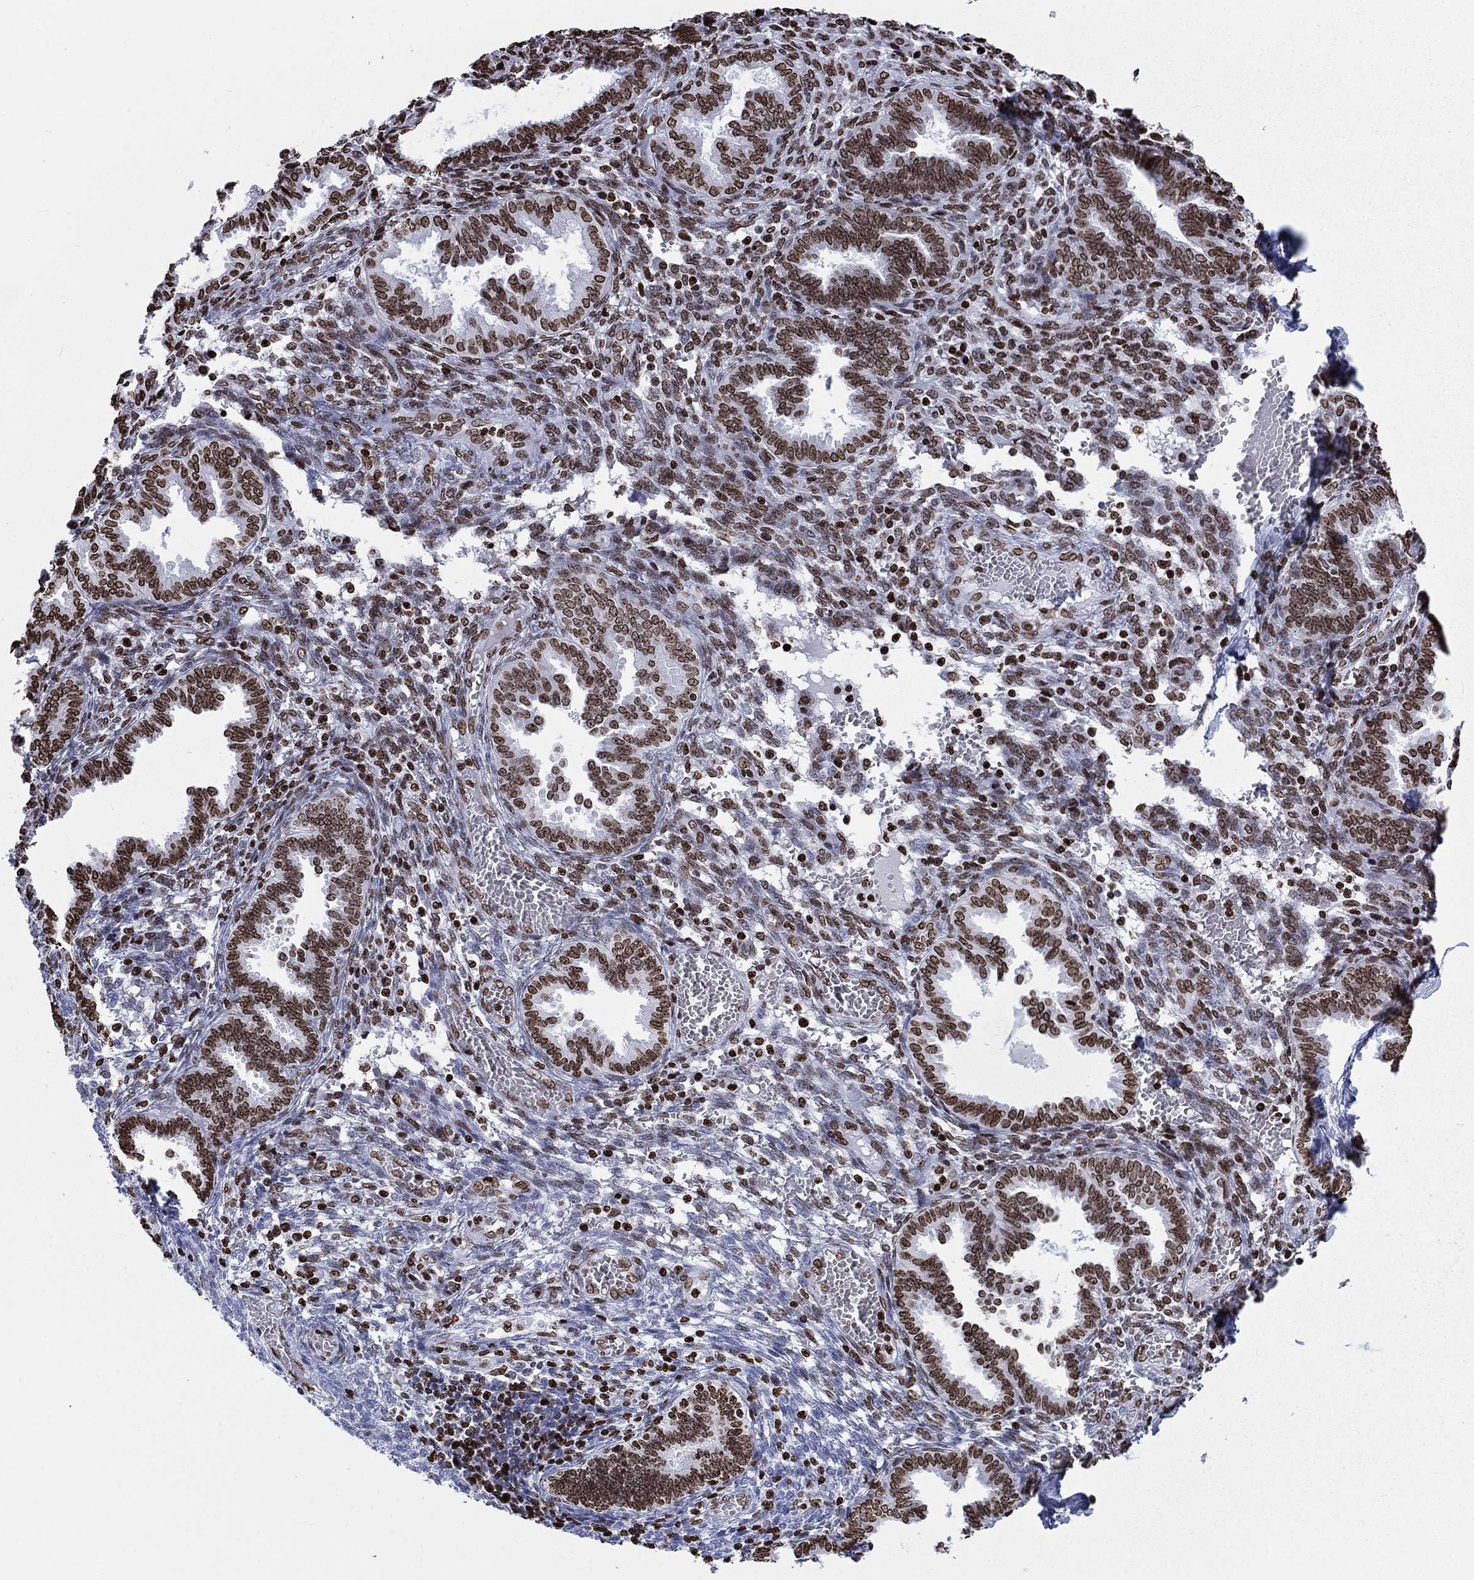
{"staining": {"intensity": "strong", "quantity": "<25%", "location": "nuclear"}, "tissue": "endometrium", "cell_type": "Cells in endometrial stroma", "image_type": "normal", "snomed": [{"axis": "morphology", "description": "Normal tissue, NOS"}, {"axis": "topography", "description": "Endometrium"}], "caption": "Immunohistochemical staining of benign endometrium shows strong nuclear protein staining in approximately <25% of cells in endometrial stroma.", "gene": "H1", "patient": {"sex": "female", "age": 42}}